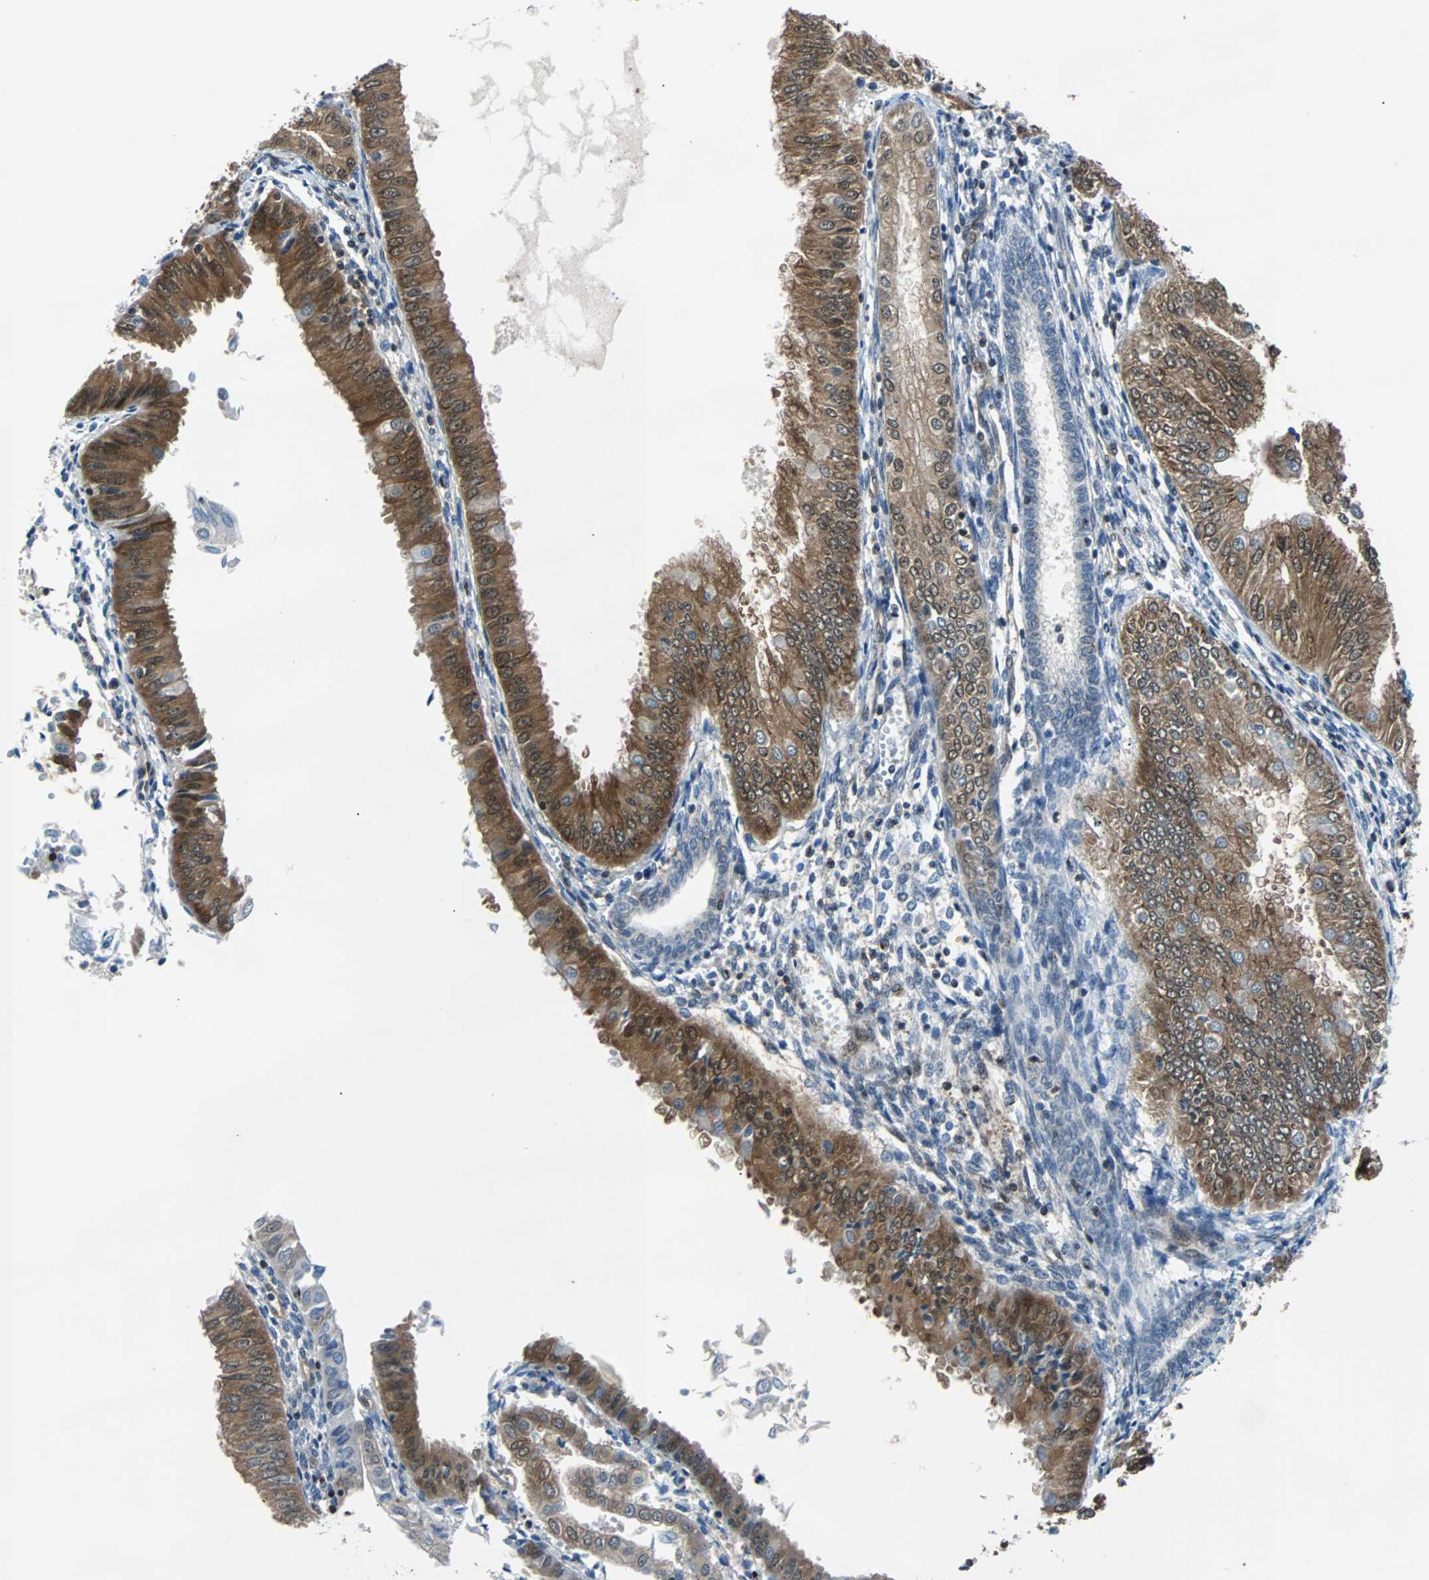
{"staining": {"intensity": "moderate", "quantity": ">75%", "location": "cytoplasmic/membranous,nuclear"}, "tissue": "endometrial cancer", "cell_type": "Tumor cells", "image_type": "cancer", "snomed": [{"axis": "morphology", "description": "Adenocarcinoma, NOS"}, {"axis": "topography", "description": "Endometrium"}], "caption": "A brown stain shows moderate cytoplasmic/membranous and nuclear staining of a protein in endometrial cancer tumor cells.", "gene": "MAP2K6", "patient": {"sex": "female", "age": 53}}